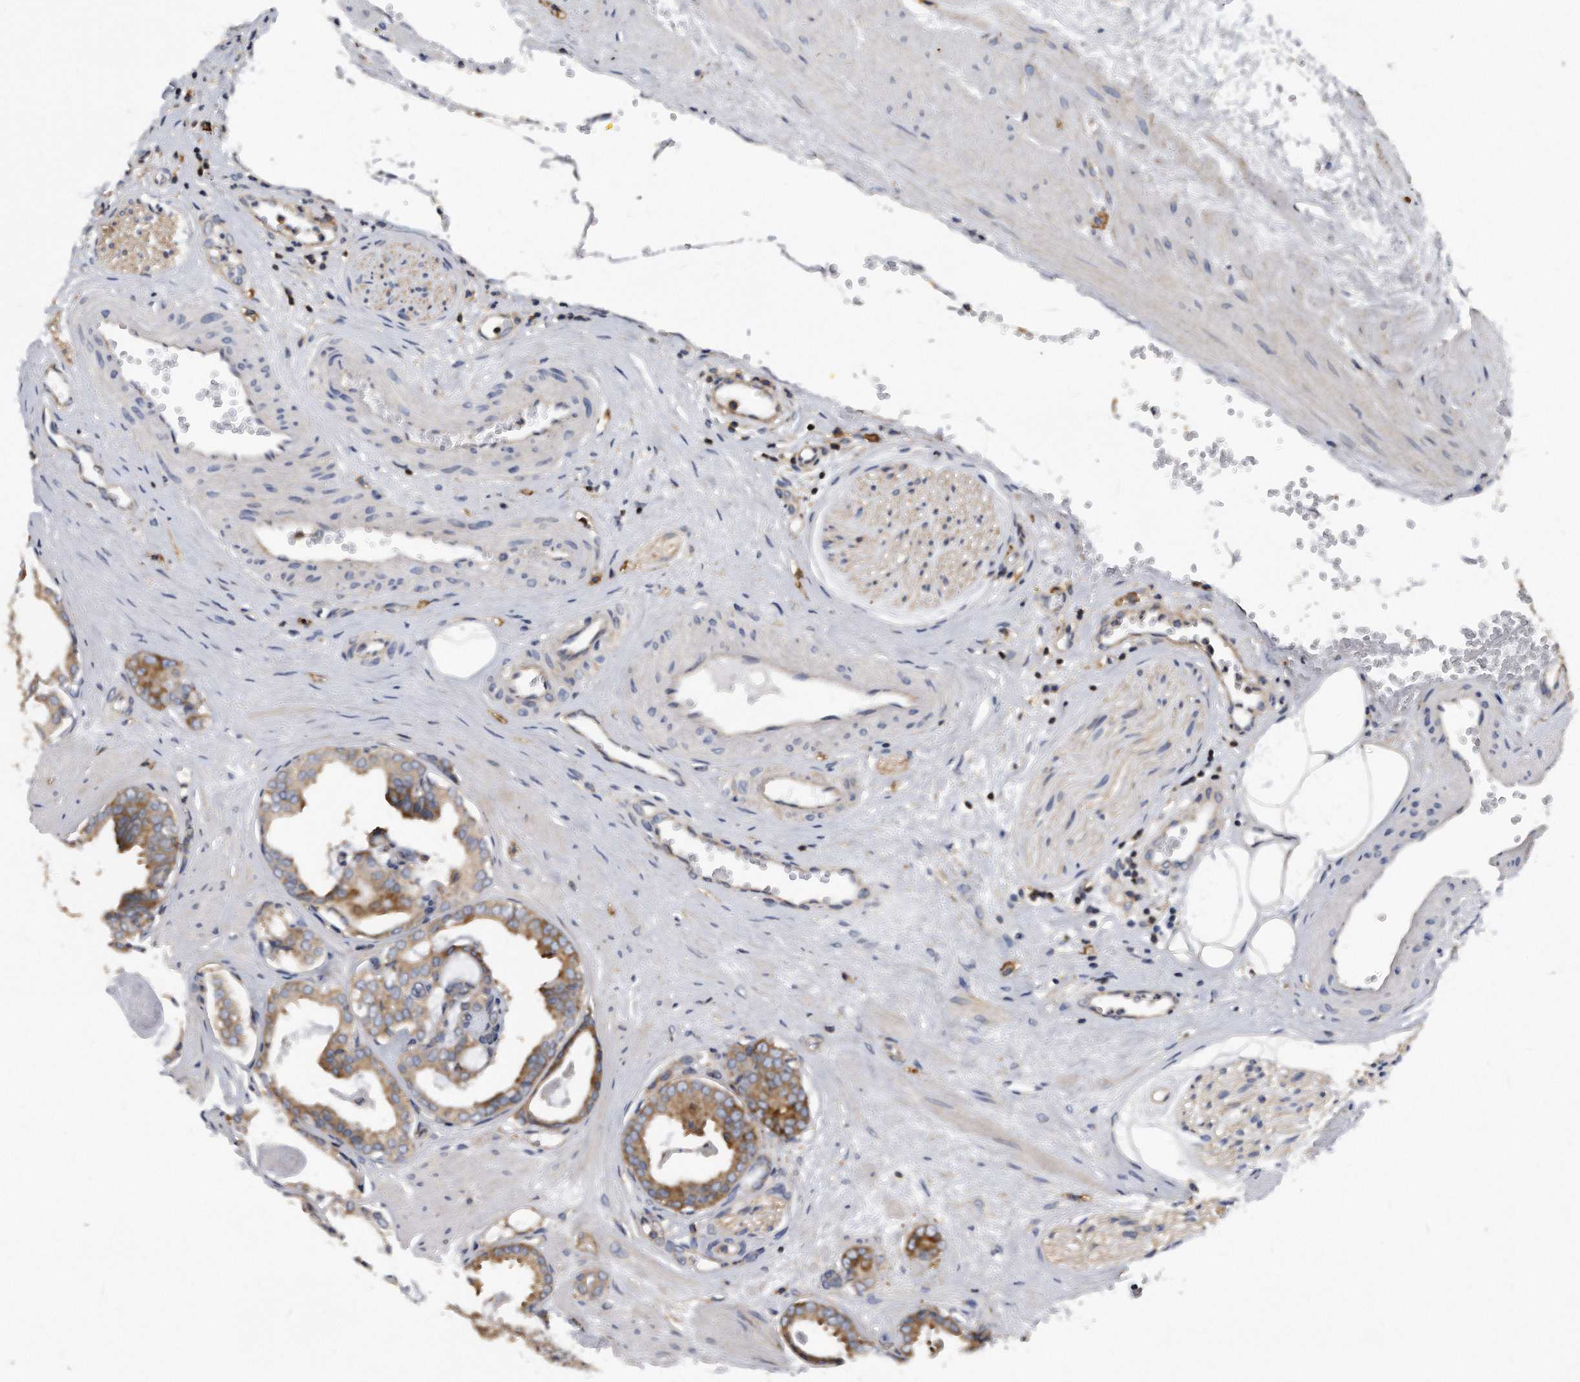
{"staining": {"intensity": "moderate", "quantity": ">75%", "location": "cytoplasmic/membranous"}, "tissue": "prostate cancer", "cell_type": "Tumor cells", "image_type": "cancer", "snomed": [{"axis": "morphology", "description": "Adenocarcinoma, Low grade"}, {"axis": "topography", "description": "Prostate"}], "caption": "Human prostate cancer stained for a protein (brown) exhibits moderate cytoplasmic/membranous positive positivity in about >75% of tumor cells.", "gene": "ATG5", "patient": {"sex": "male", "age": 53}}